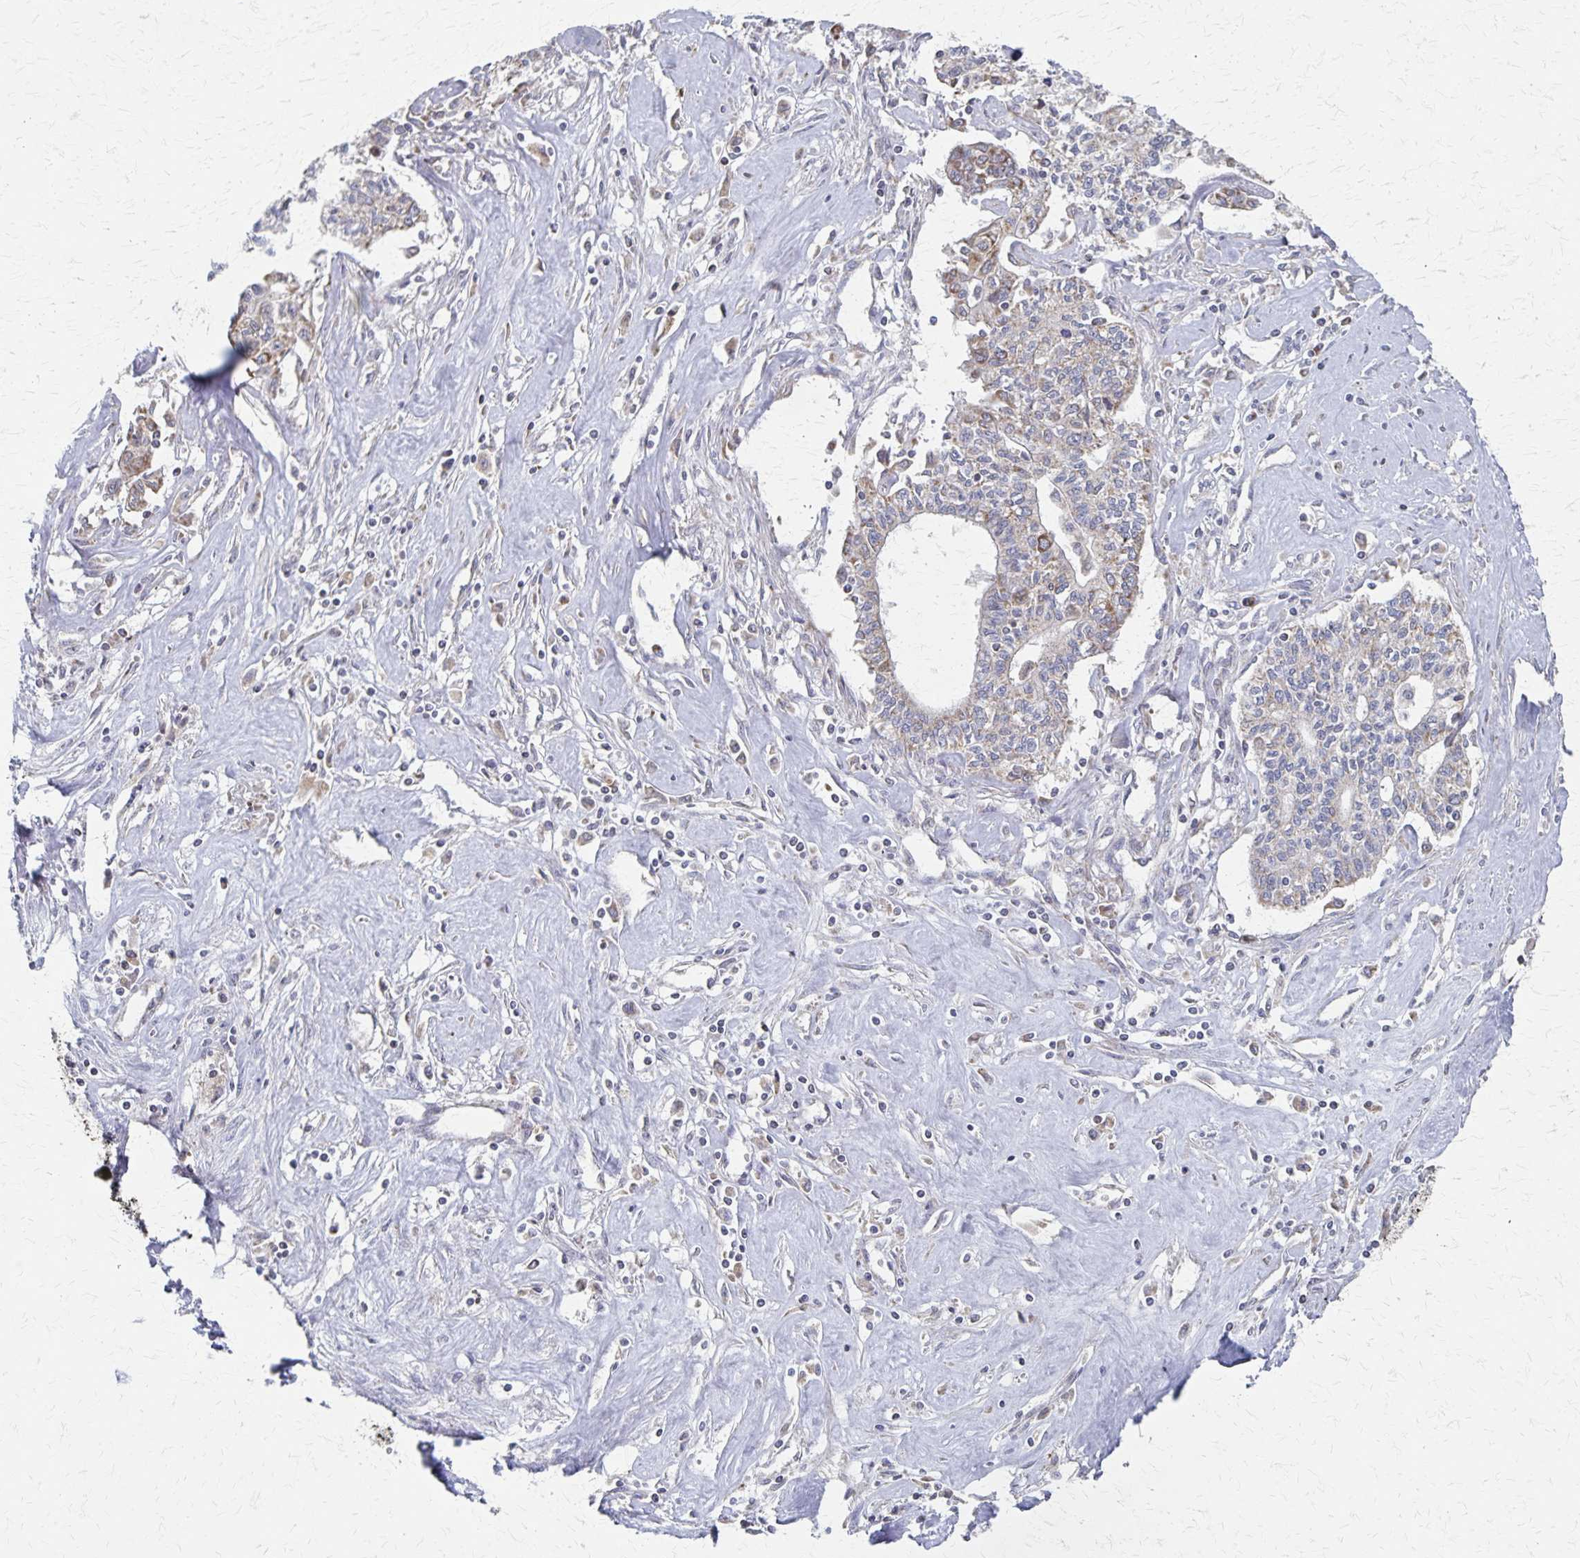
{"staining": {"intensity": "weak", "quantity": "<25%", "location": "cytoplasmic/membranous"}, "tissue": "liver cancer", "cell_type": "Tumor cells", "image_type": "cancer", "snomed": [{"axis": "morphology", "description": "Cholangiocarcinoma"}, {"axis": "topography", "description": "Liver"}], "caption": "Immunohistochemistry image of liver cancer stained for a protein (brown), which exhibits no expression in tumor cells.", "gene": "DYRK4", "patient": {"sex": "female", "age": 61}}